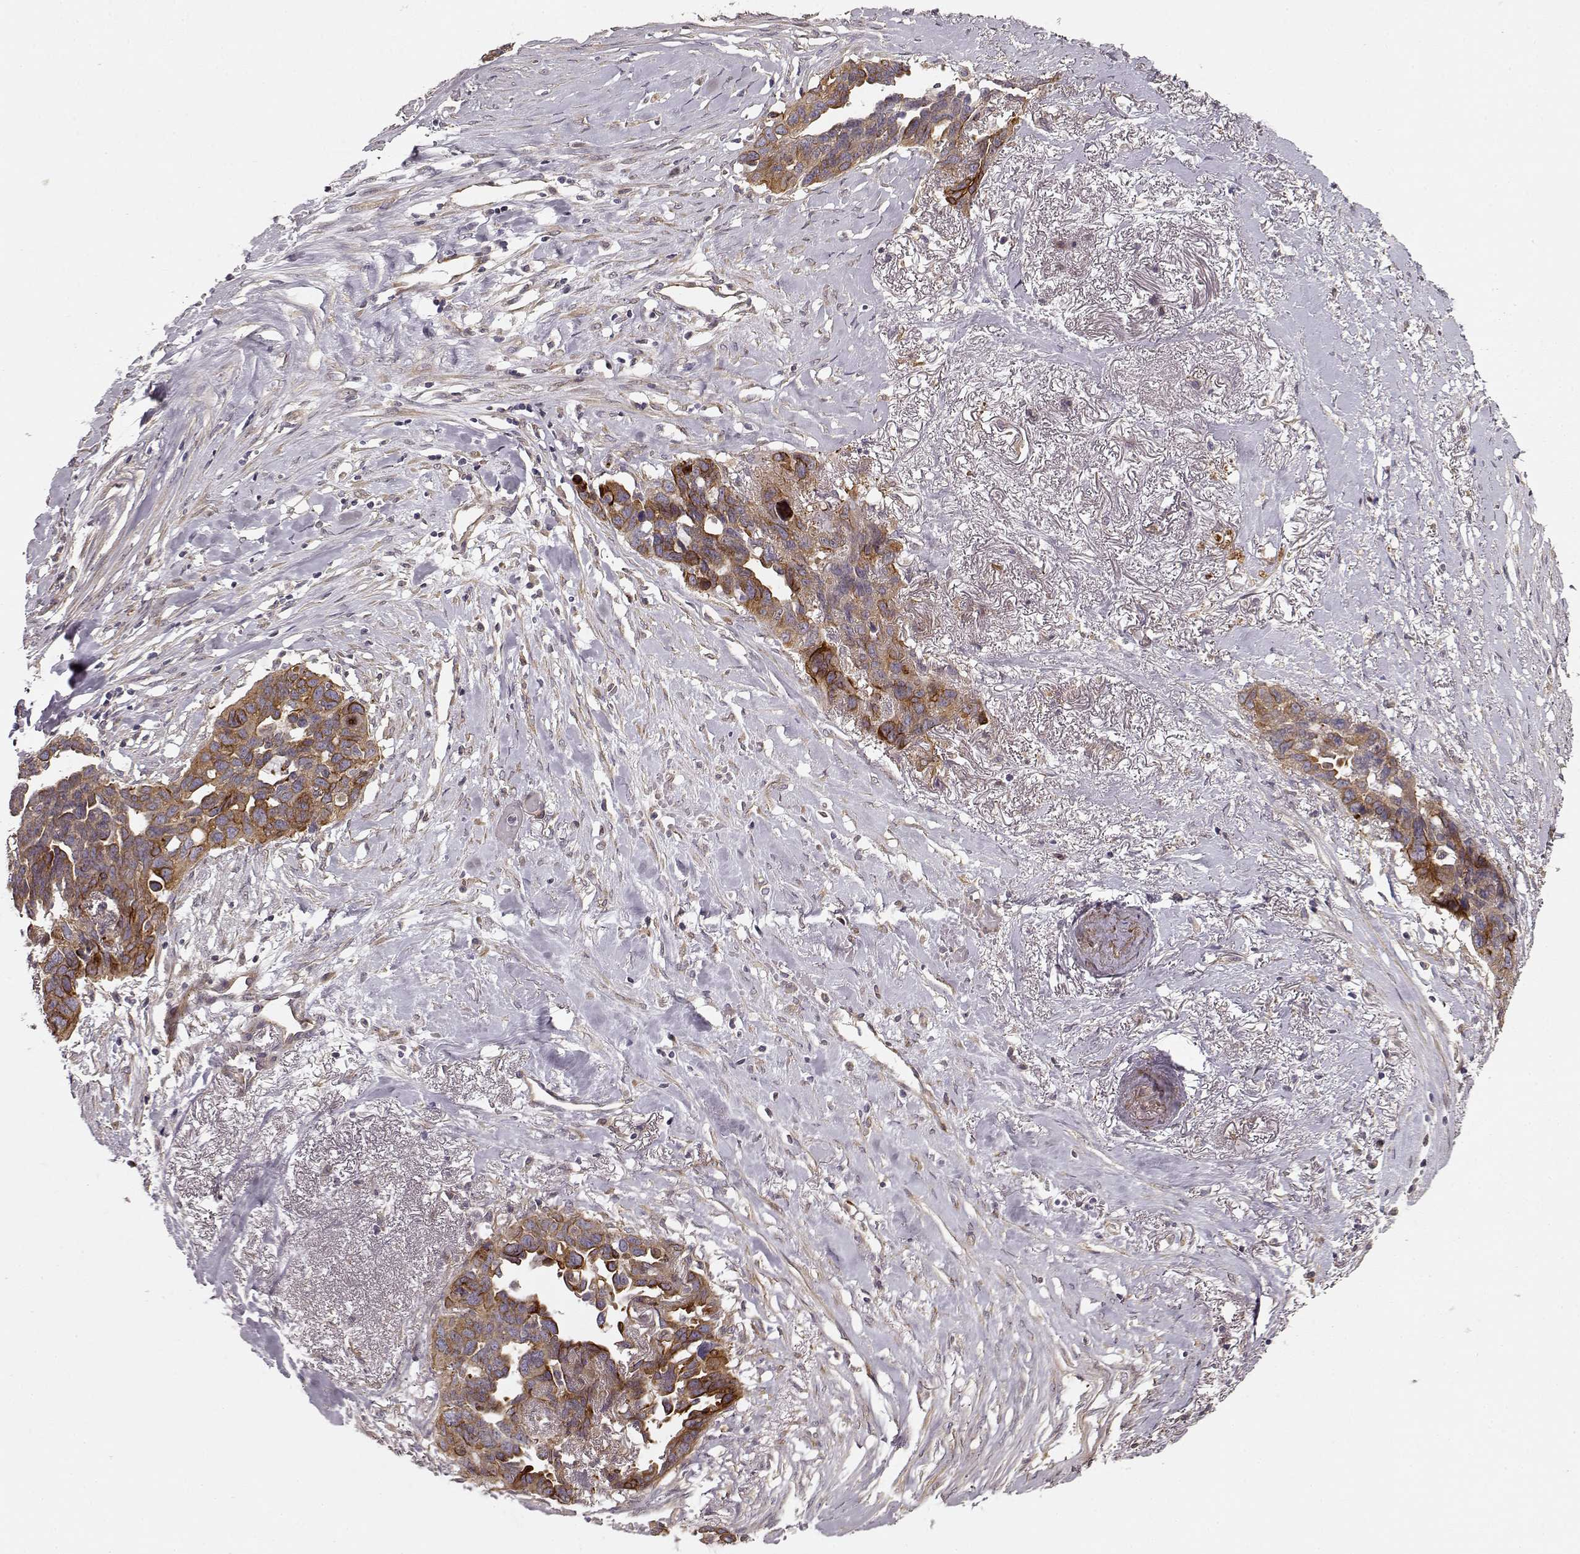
{"staining": {"intensity": "strong", "quantity": "25%-75%", "location": "cytoplasmic/membranous"}, "tissue": "ovarian cancer", "cell_type": "Tumor cells", "image_type": "cancer", "snomed": [{"axis": "morphology", "description": "Cystadenocarcinoma, serous, NOS"}, {"axis": "topography", "description": "Ovary"}], "caption": "Ovarian serous cystadenocarcinoma stained for a protein (brown) exhibits strong cytoplasmic/membranous positive positivity in about 25%-75% of tumor cells.", "gene": "MTR", "patient": {"sex": "female", "age": 69}}